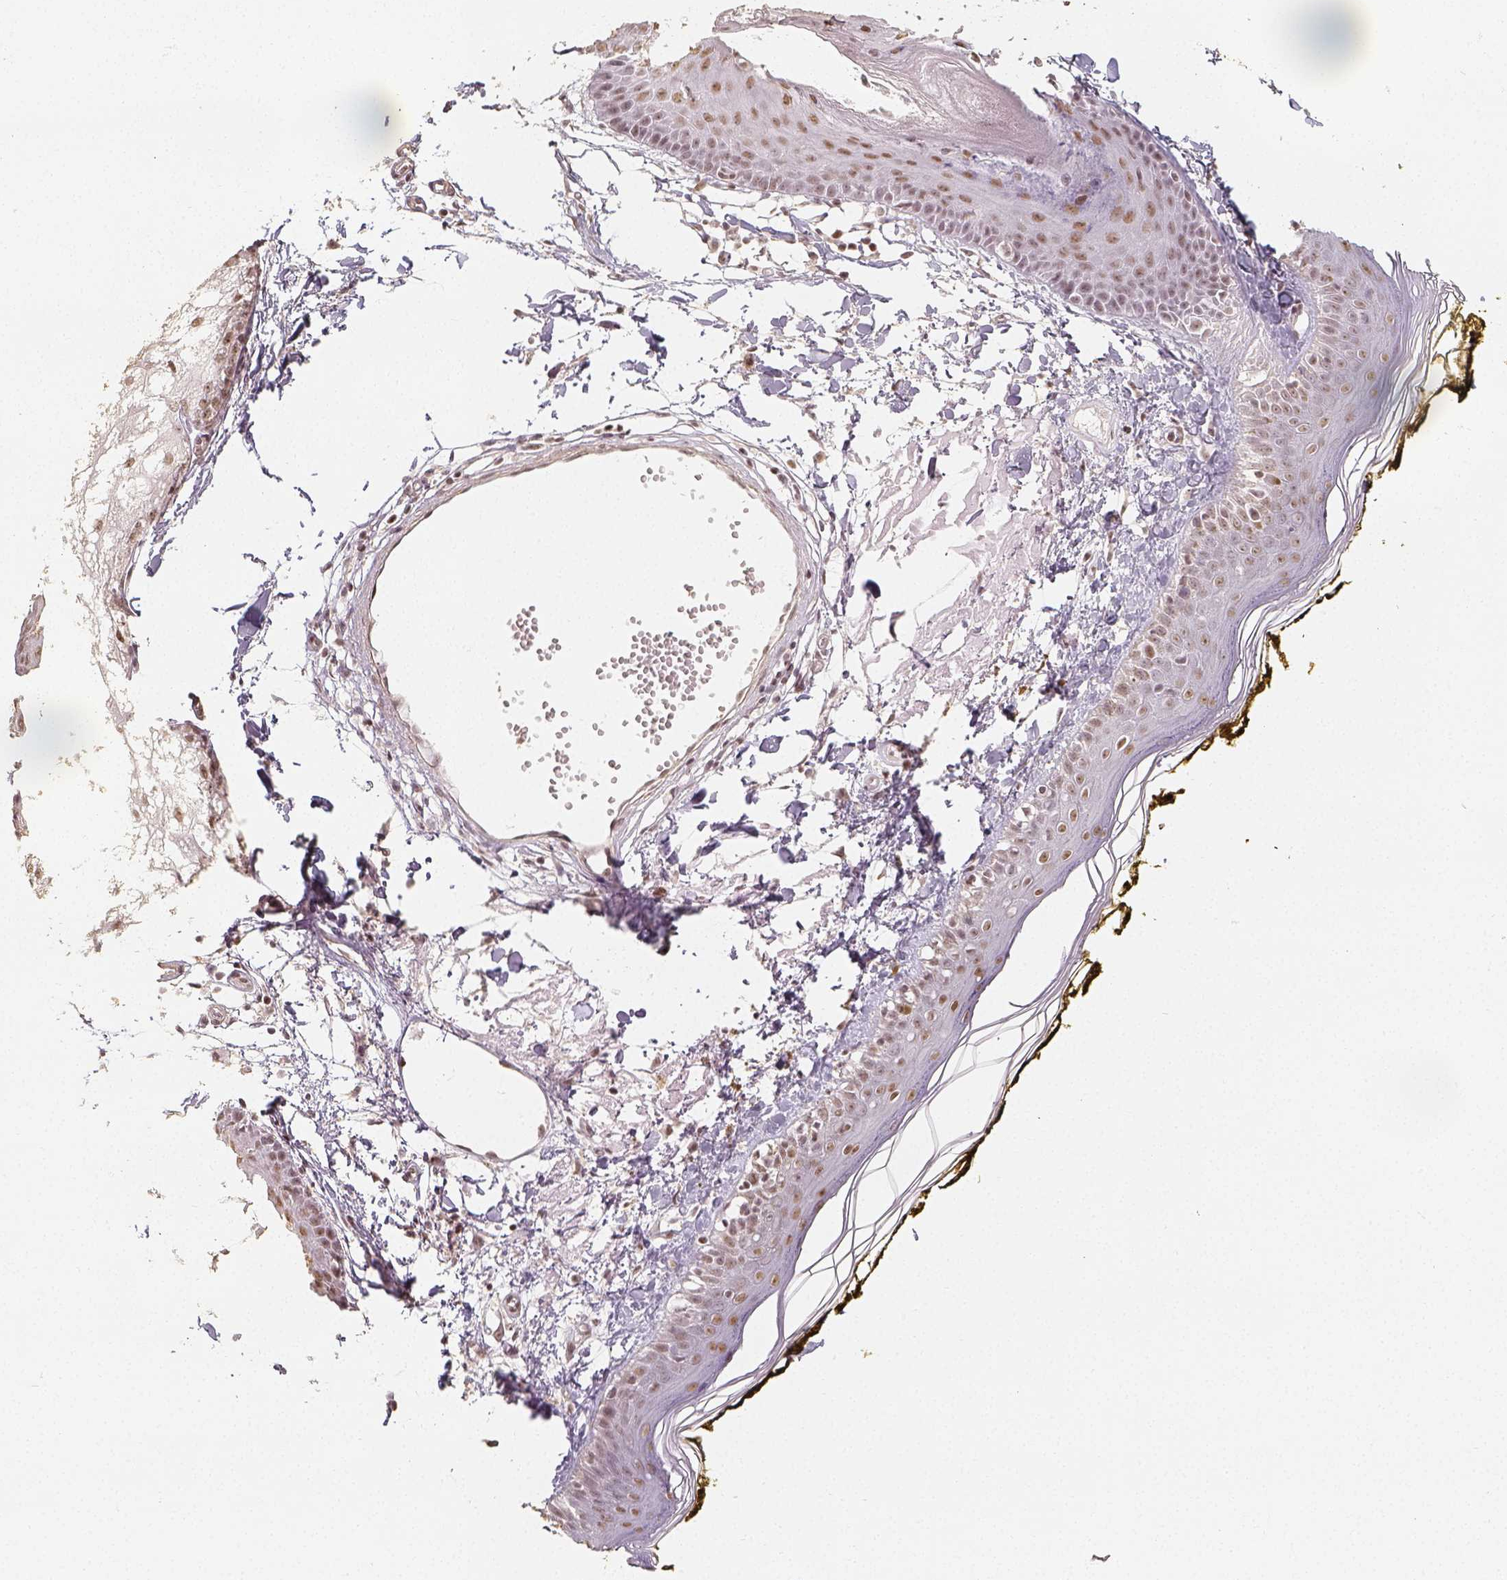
{"staining": {"intensity": "moderate", "quantity": ">75%", "location": "nuclear"}, "tissue": "skin", "cell_type": "Fibroblasts", "image_type": "normal", "snomed": [{"axis": "morphology", "description": "Normal tissue, NOS"}, {"axis": "topography", "description": "Skin"}], "caption": "A histopathology image showing moderate nuclear expression in approximately >75% of fibroblasts in unremarkable skin, as visualized by brown immunohistochemical staining.", "gene": "HDAC1", "patient": {"sex": "male", "age": 76}}